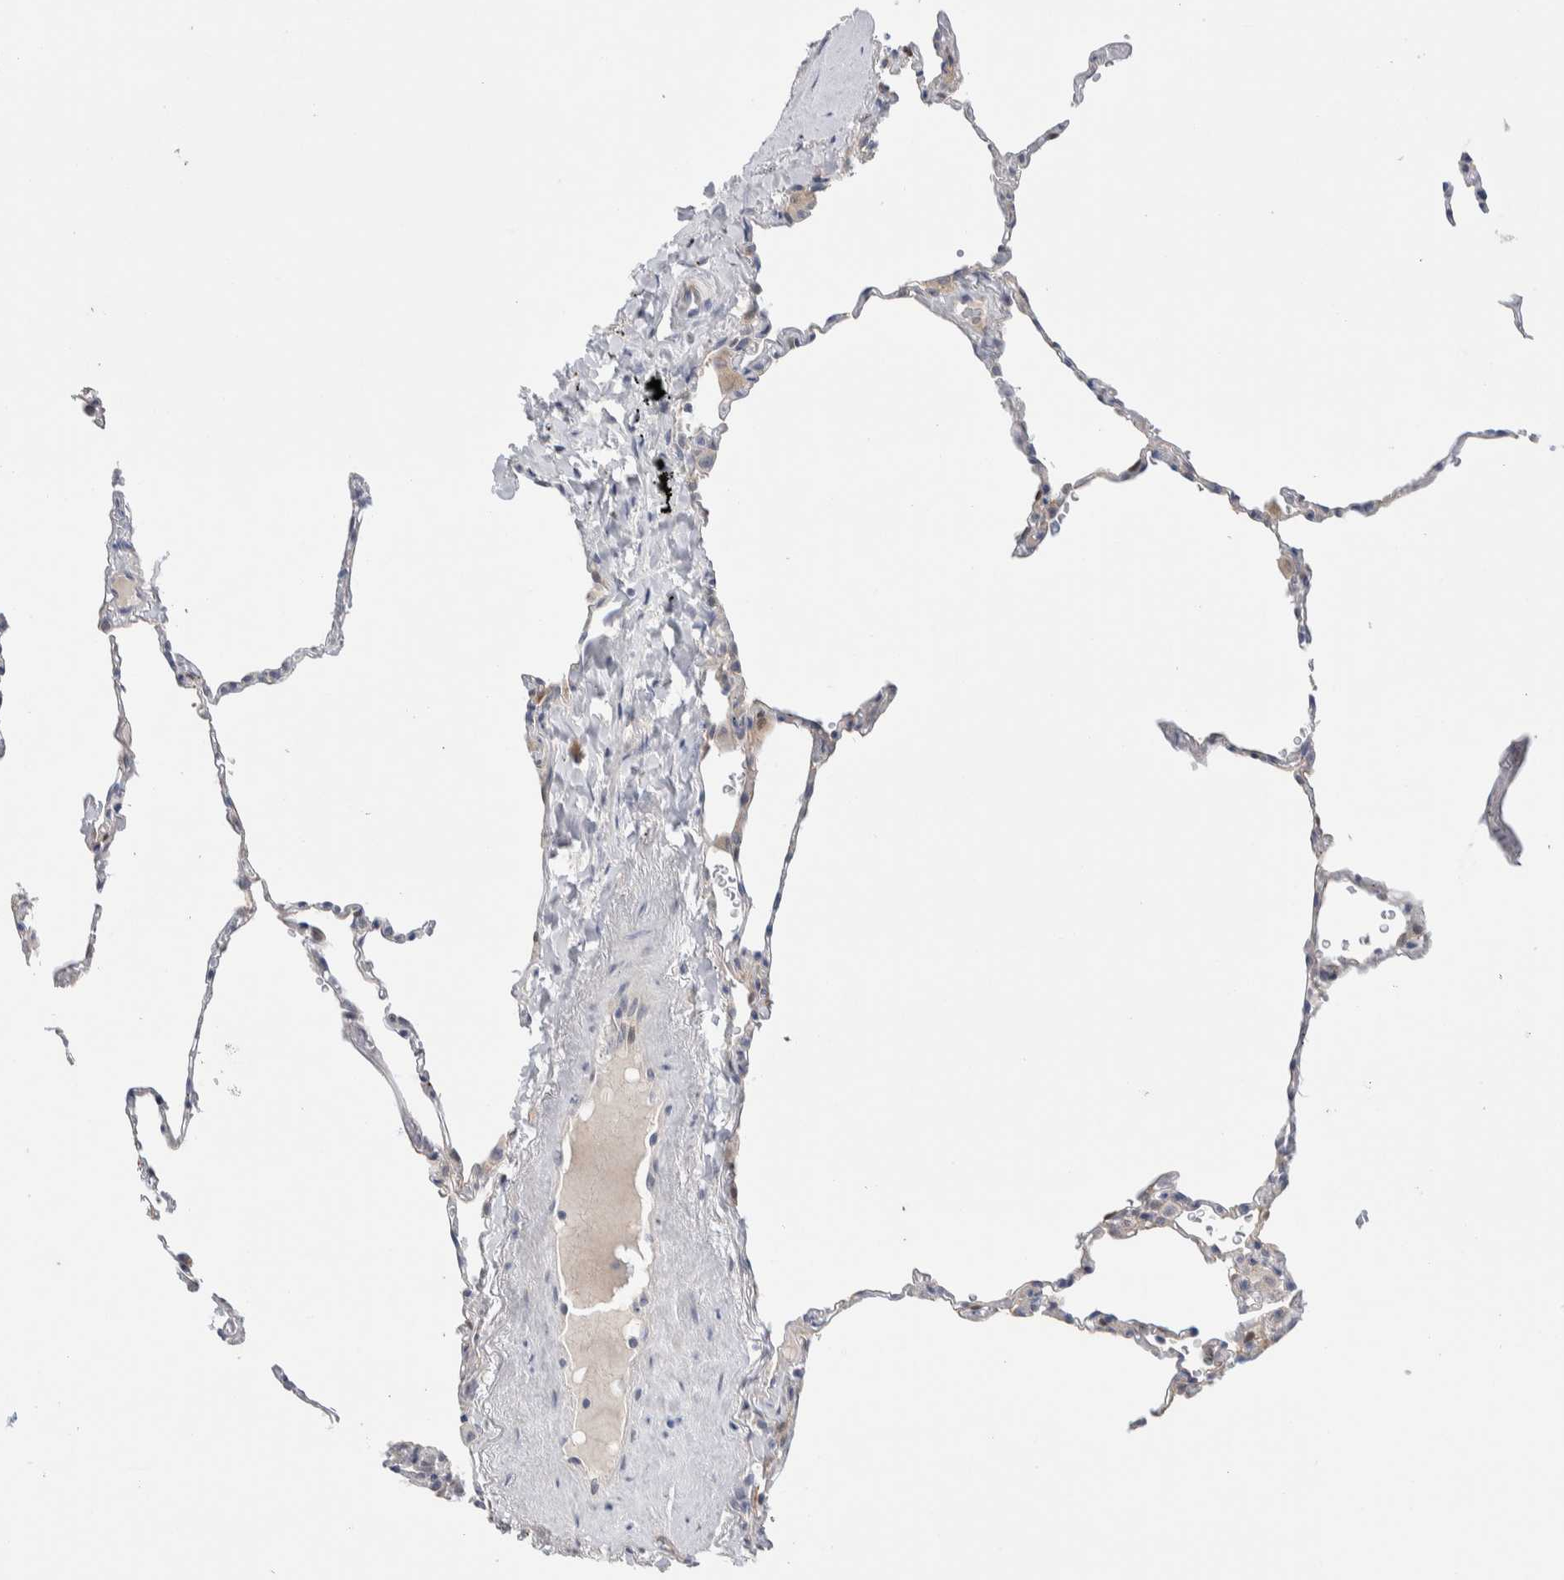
{"staining": {"intensity": "negative", "quantity": "none", "location": "none"}, "tissue": "lung", "cell_type": "Alveolar cells", "image_type": "normal", "snomed": [{"axis": "morphology", "description": "Normal tissue, NOS"}, {"axis": "topography", "description": "Lung"}], "caption": "Immunohistochemical staining of benign lung shows no significant expression in alveolar cells. (Brightfield microscopy of DAB (3,3'-diaminobenzidine) immunohistochemistry at high magnification).", "gene": "DNAJB6", "patient": {"sex": "male", "age": 59}}